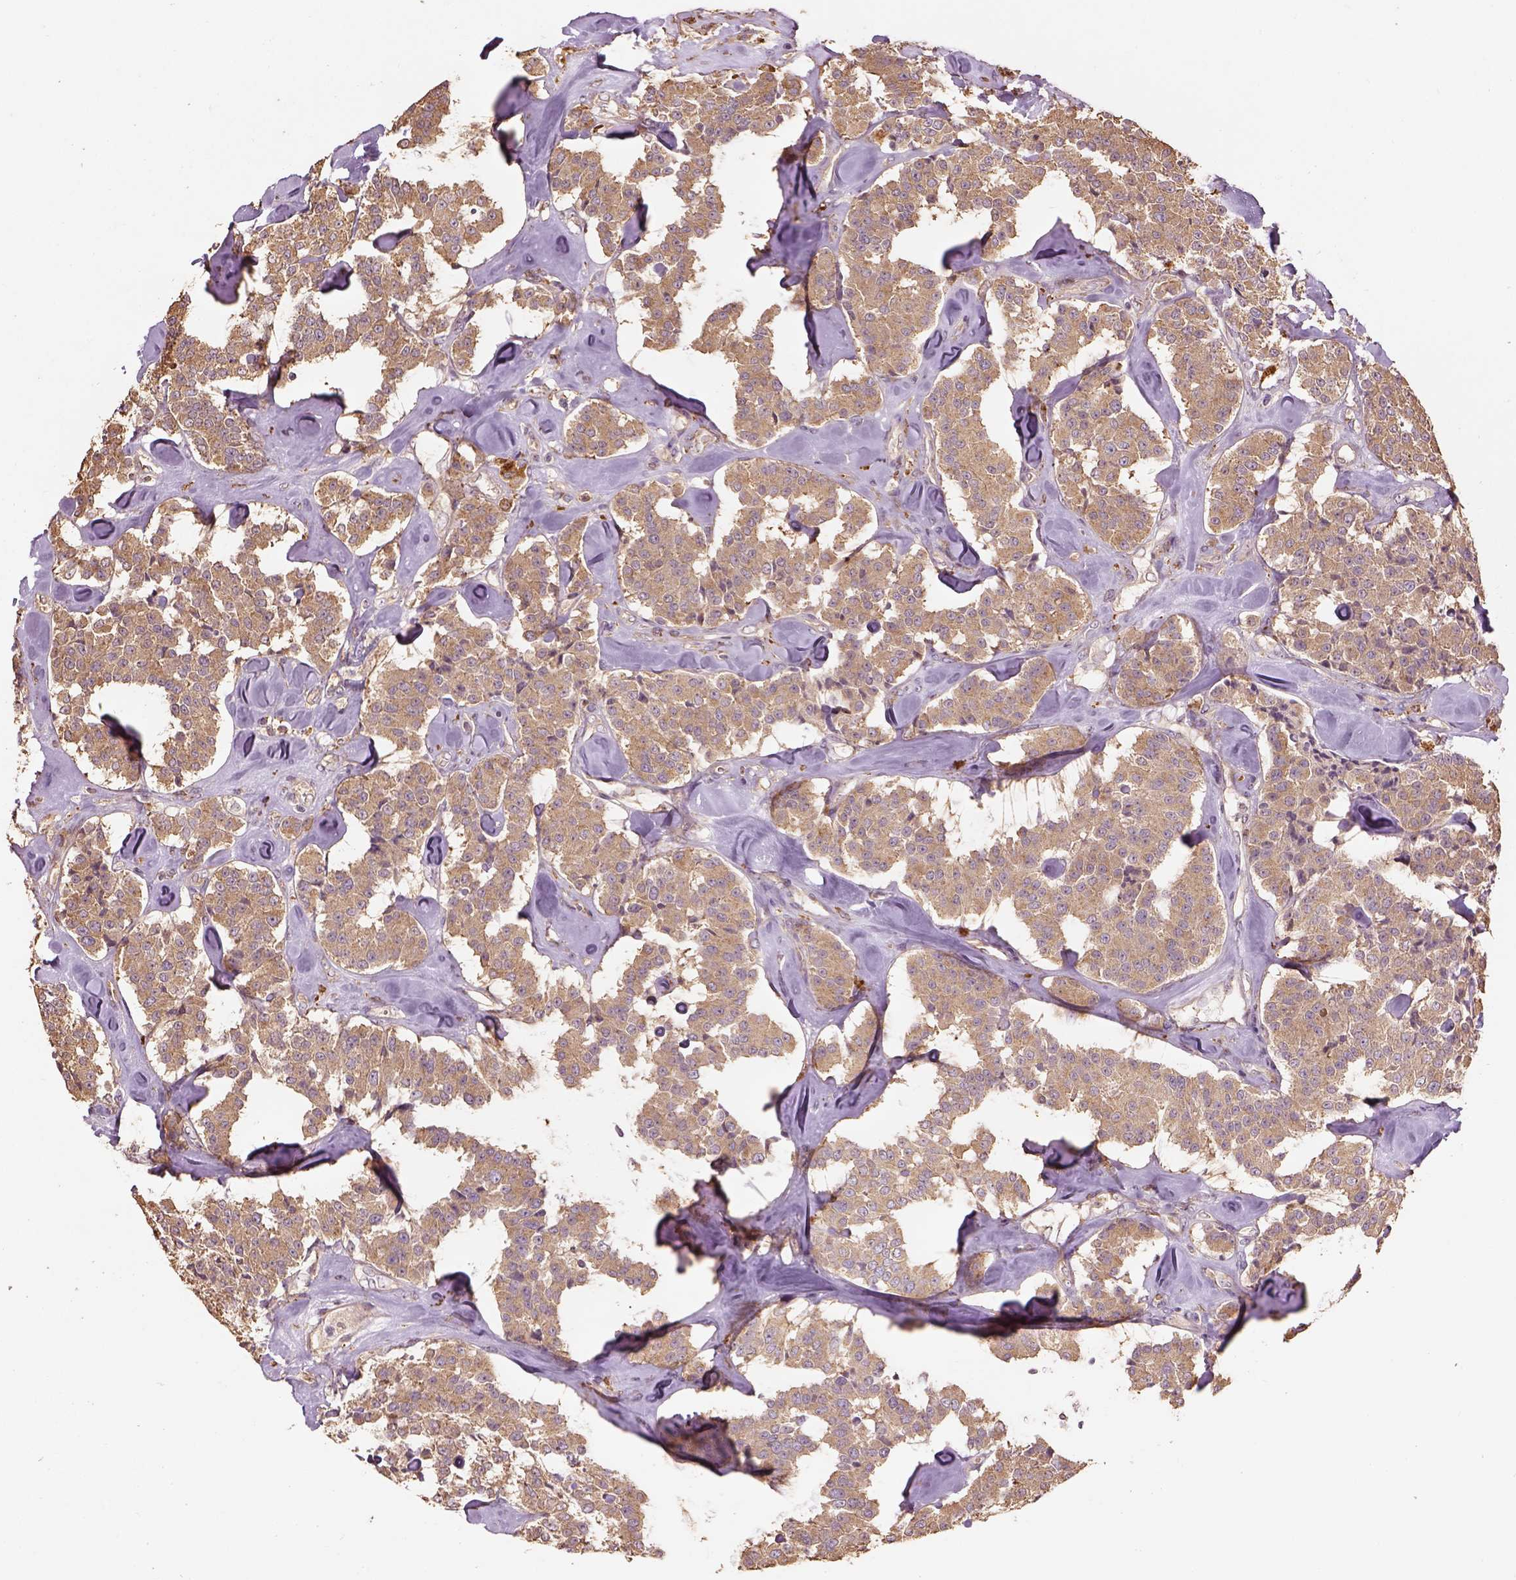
{"staining": {"intensity": "moderate", "quantity": ">75%", "location": "cytoplasmic/membranous"}, "tissue": "carcinoid", "cell_type": "Tumor cells", "image_type": "cancer", "snomed": [{"axis": "morphology", "description": "Carcinoid, malignant, NOS"}, {"axis": "topography", "description": "Pancreas"}], "caption": "Immunohistochemical staining of carcinoid demonstrates moderate cytoplasmic/membranous protein positivity in about >75% of tumor cells.", "gene": "AP1B1", "patient": {"sex": "male", "age": 41}}